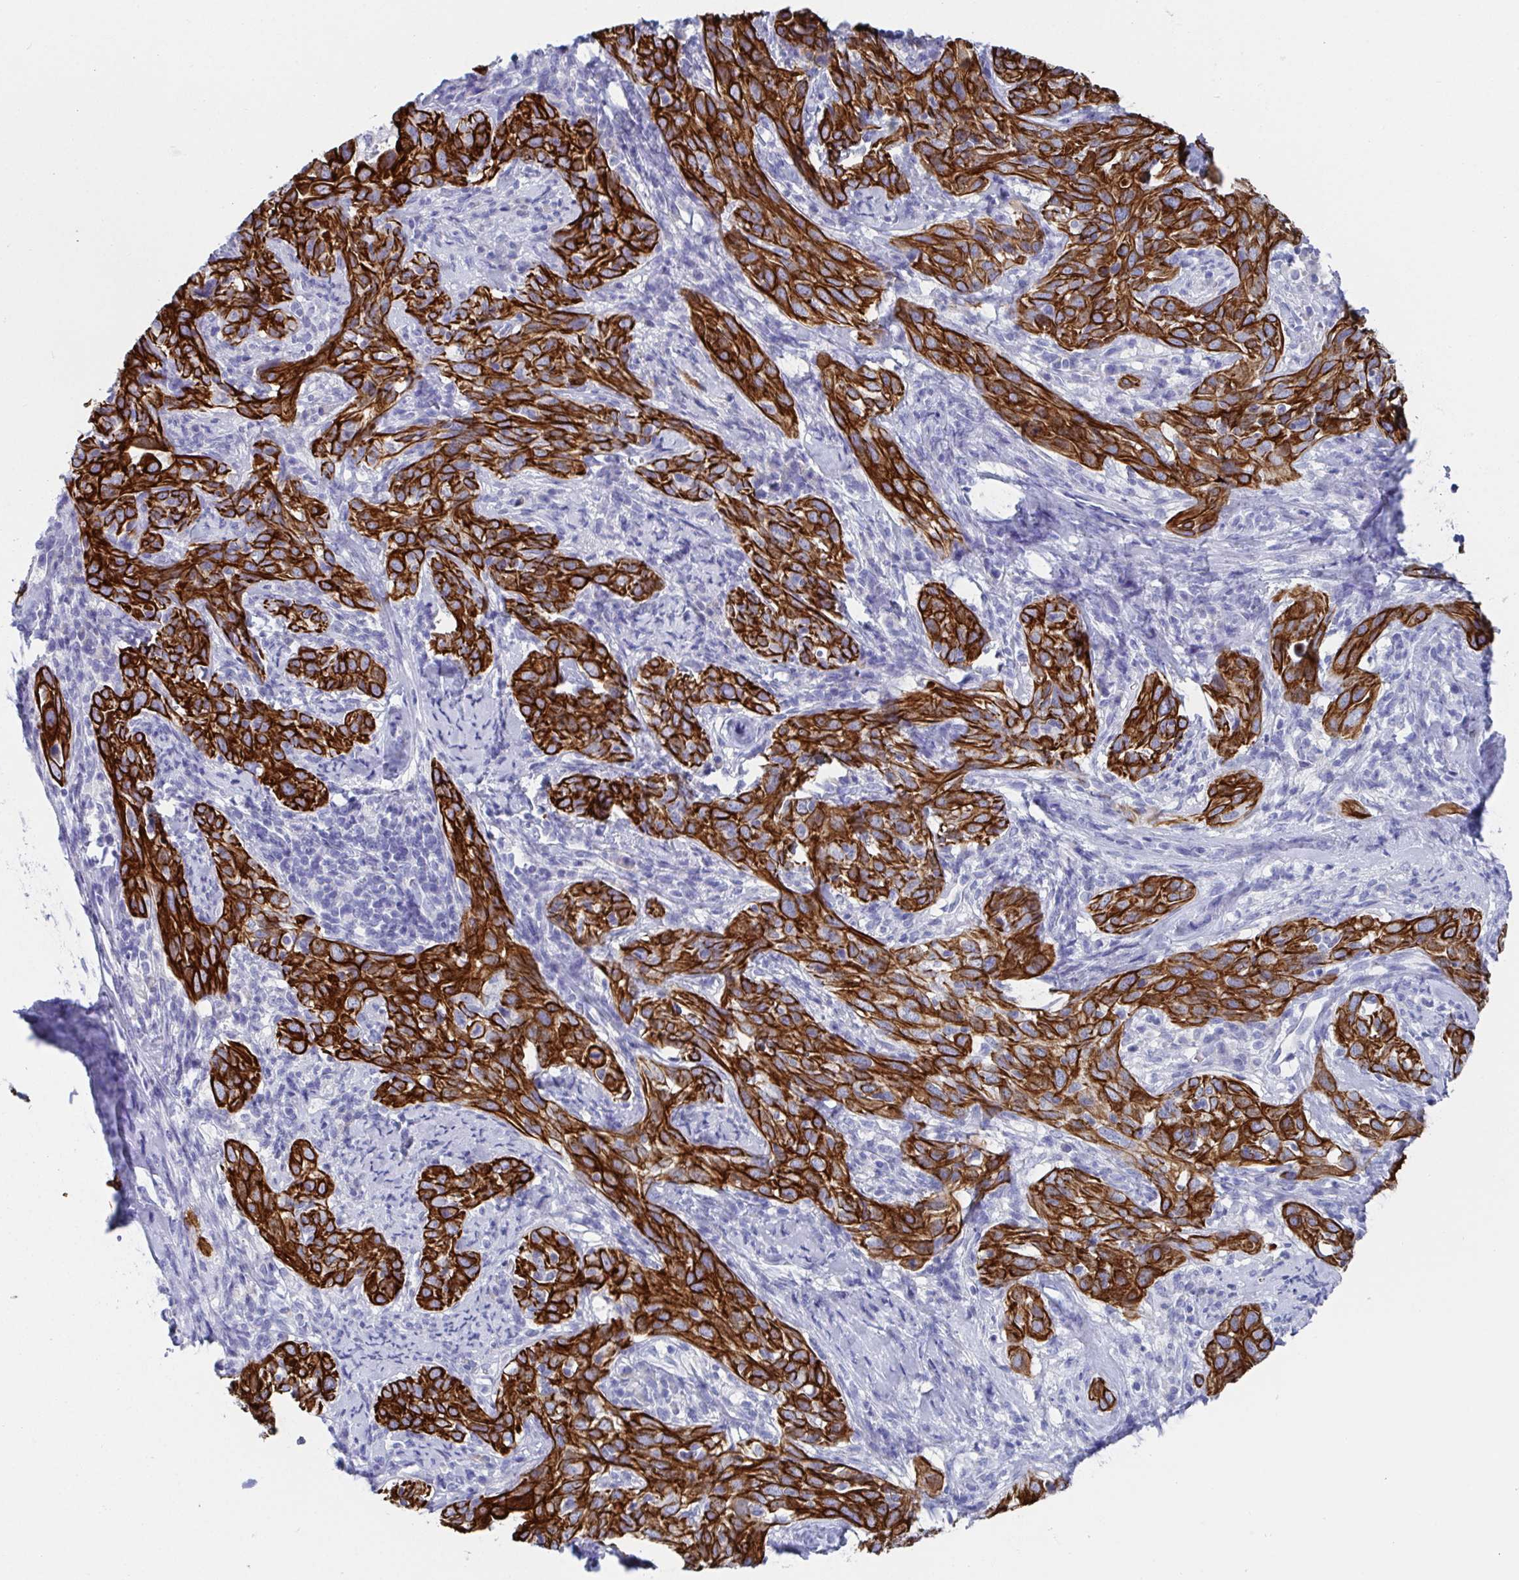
{"staining": {"intensity": "strong", "quantity": ">75%", "location": "cytoplasmic/membranous"}, "tissue": "cervical cancer", "cell_type": "Tumor cells", "image_type": "cancer", "snomed": [{"axis": "morphology", "description": "Normal tissue, NOS"}, {"axis": "morphology", "description": "Squamous cell carcinoma, NOS"}, {"axis": "topography", "description": "Cervix"}], "caption": "A photomicrograph of cervical squamous cell carcinoma stained for a protein reveals strong cytoplasmic/membranous brown staining in tumor cells.", "gene": "CLDN8", "patient": {"sex": "female", "age": 51}}